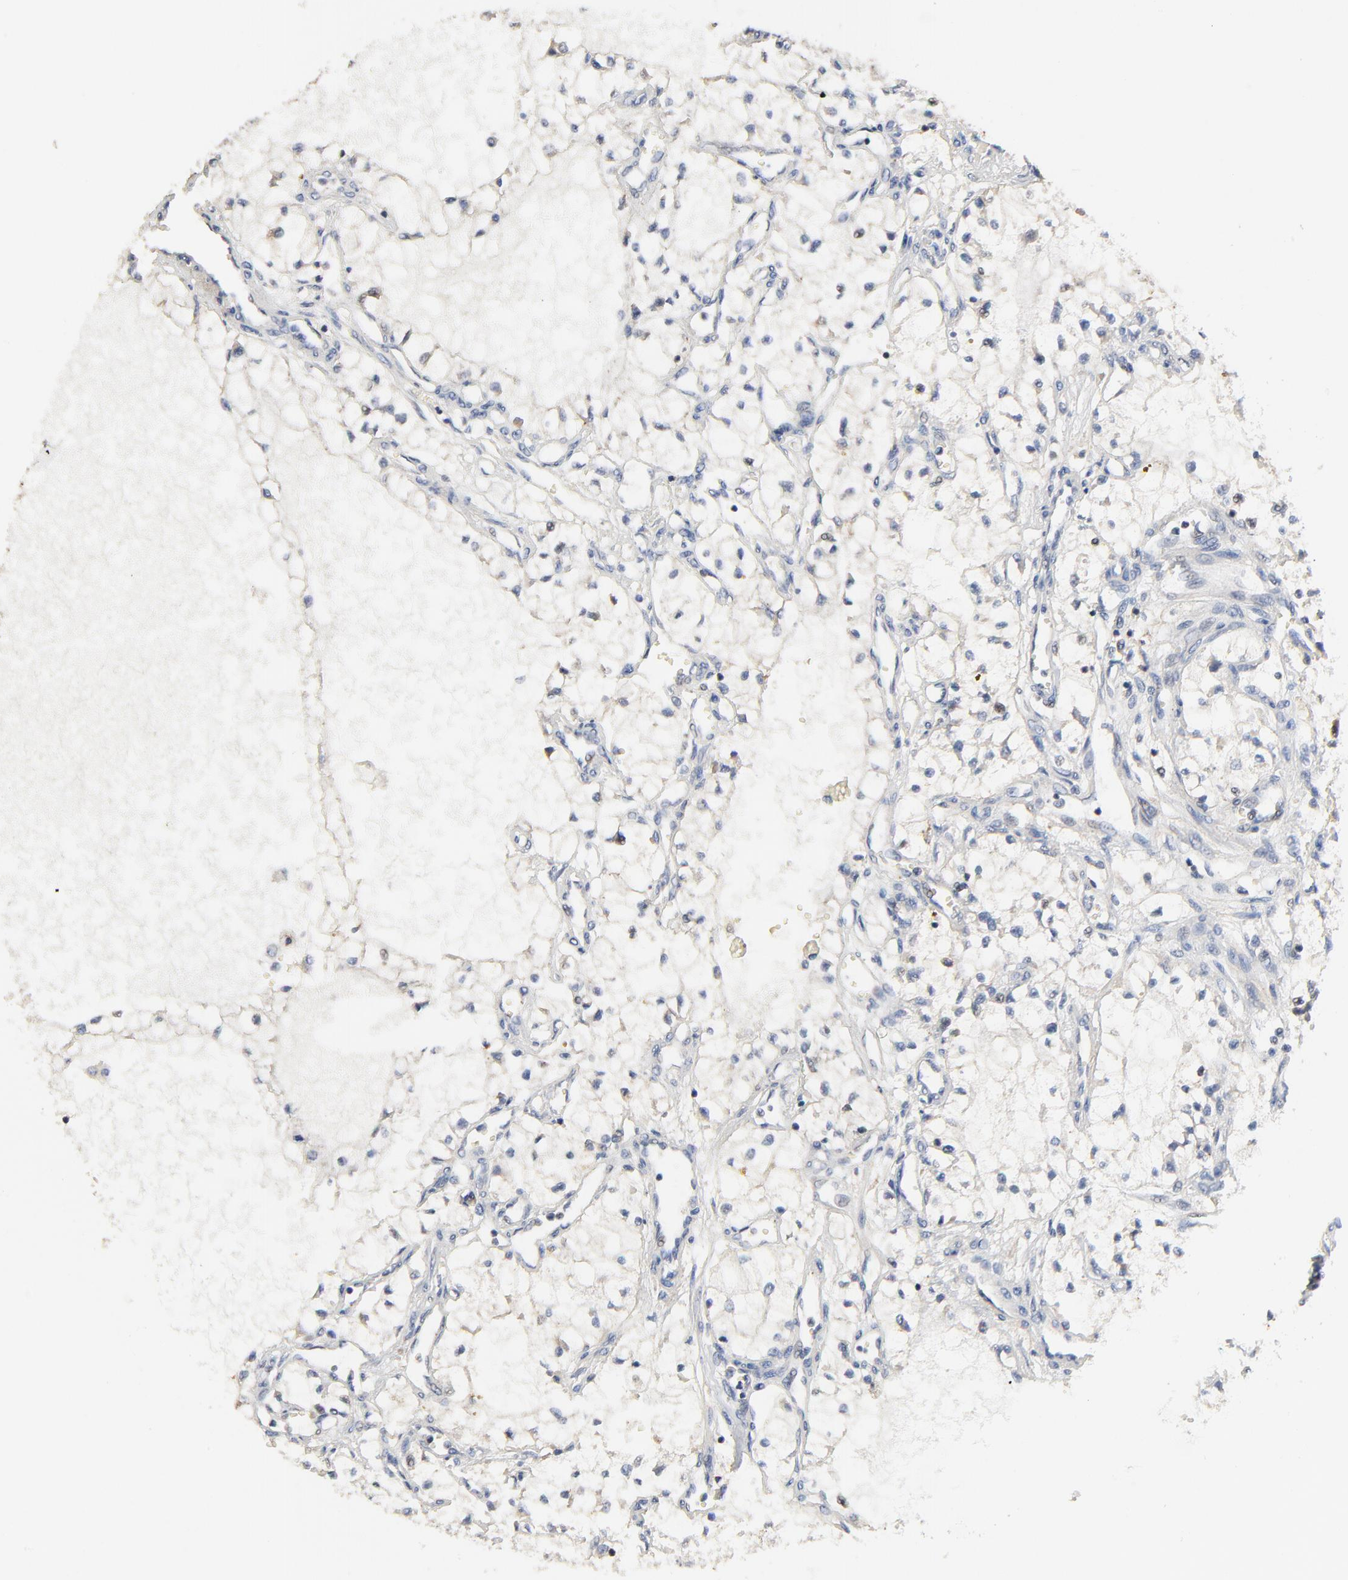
{"staining": {"intensity": "negative", "quantity": "none", "location": "none"}, "tissue": "renal cancer", "cell_type": "Tumor cells", "image_type": "cancer", "snomed": [{"axis": "morphology", "description": "Adenocarcinoma, NOS"}, {"axis": "topography", "description": "Kidney"}], "caption": "Tumor cells show no significant protein positivity in renal cancer.", "gene": "SKAP1", "patient": {"sex": "male", "age": 61}}